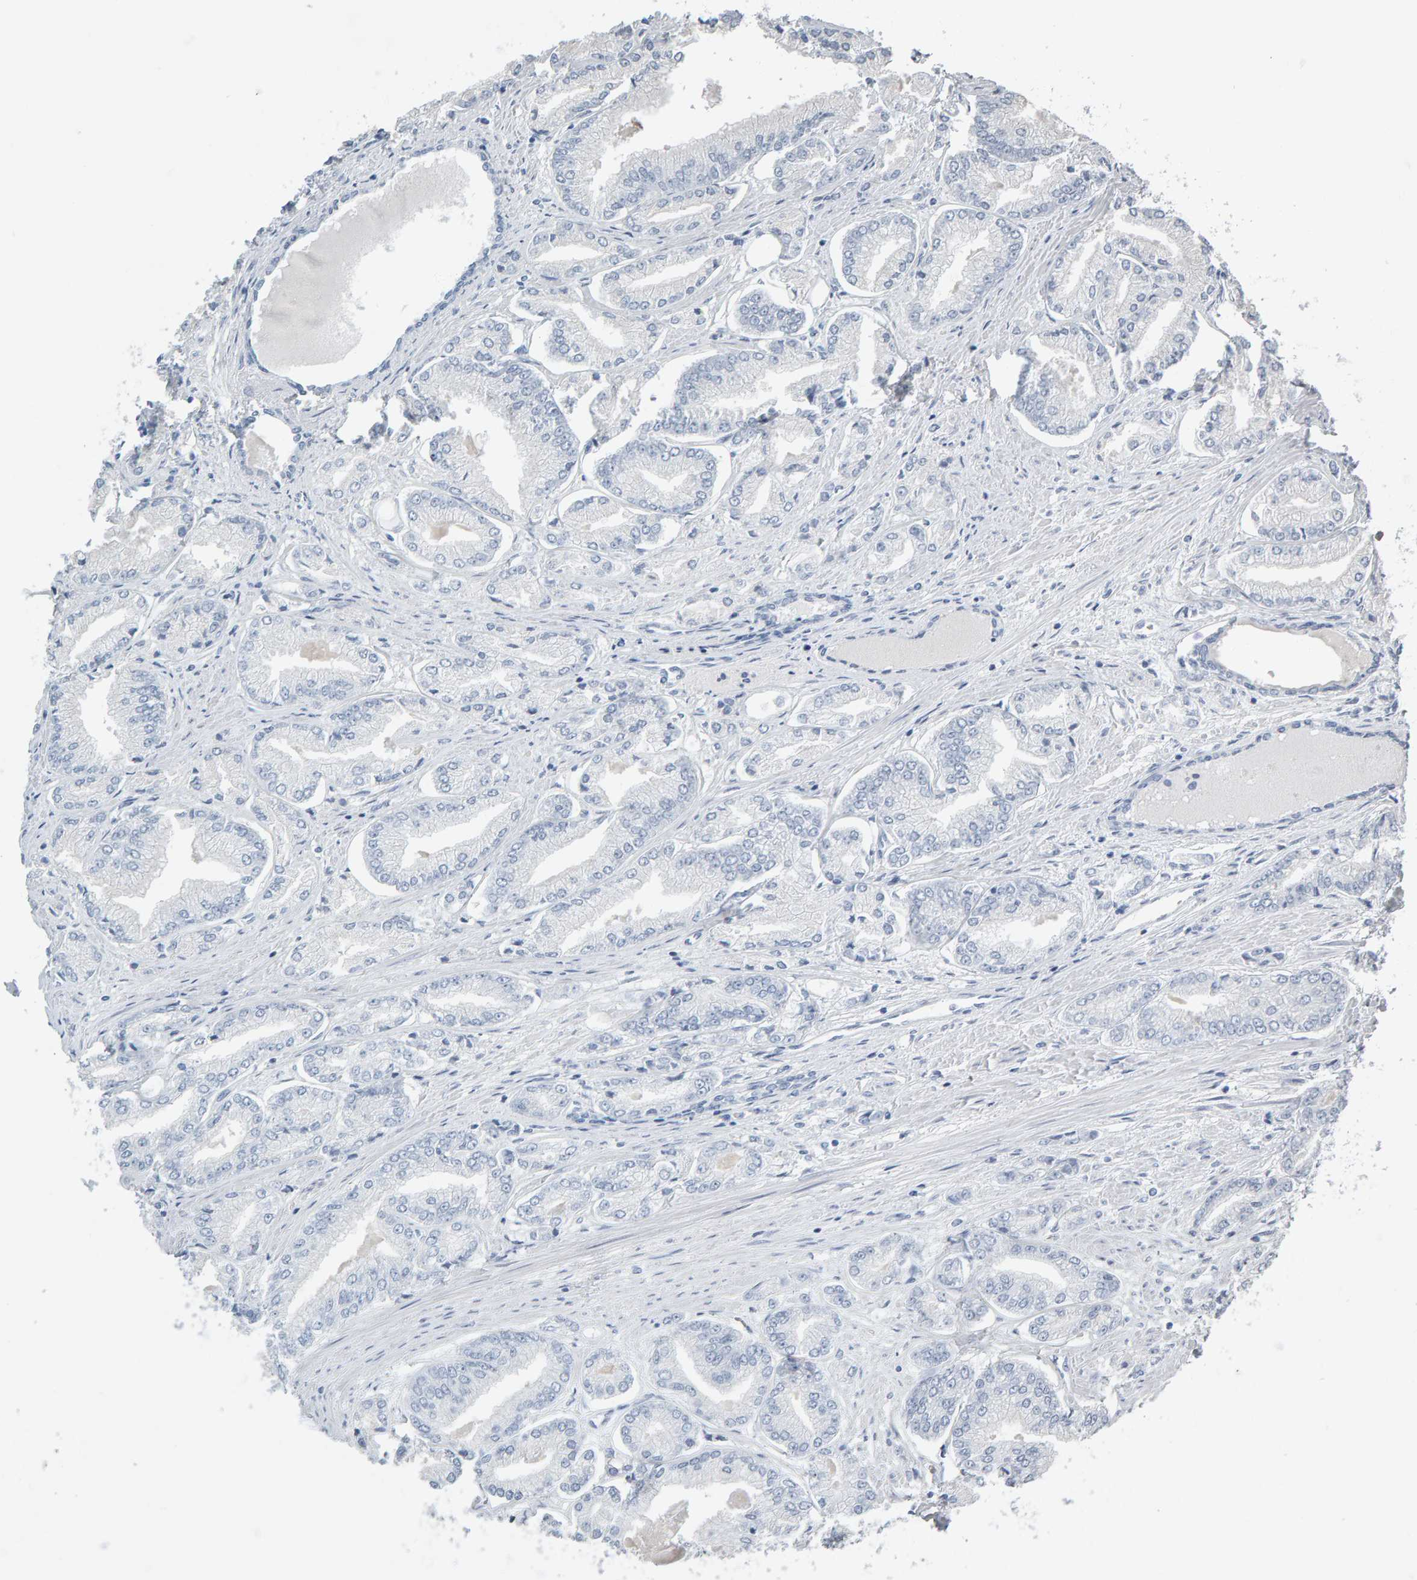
{"staining": {"intensity": "negative", "quantity": "none", "location": "none"}, "tissue": "prostate cancer", "cell_type": "Tumor cells", "image_type": "cancer", "snomed": [{"axis": "morphology", "description": "Adenocarcinoma, Low grade"}, {"axis": "topography", "description": "Prostate"}], "caption": "Immunohistochemical staining of prostate low-grade adenocarcinoma exhibits no significant positivity in tumor cells. (DAB immunohistochemistry (IHC) visualized using brightfield microscopy, high magnification).", "gene": "SPACA3", "patient": {"sex": "male", "age": 52}}